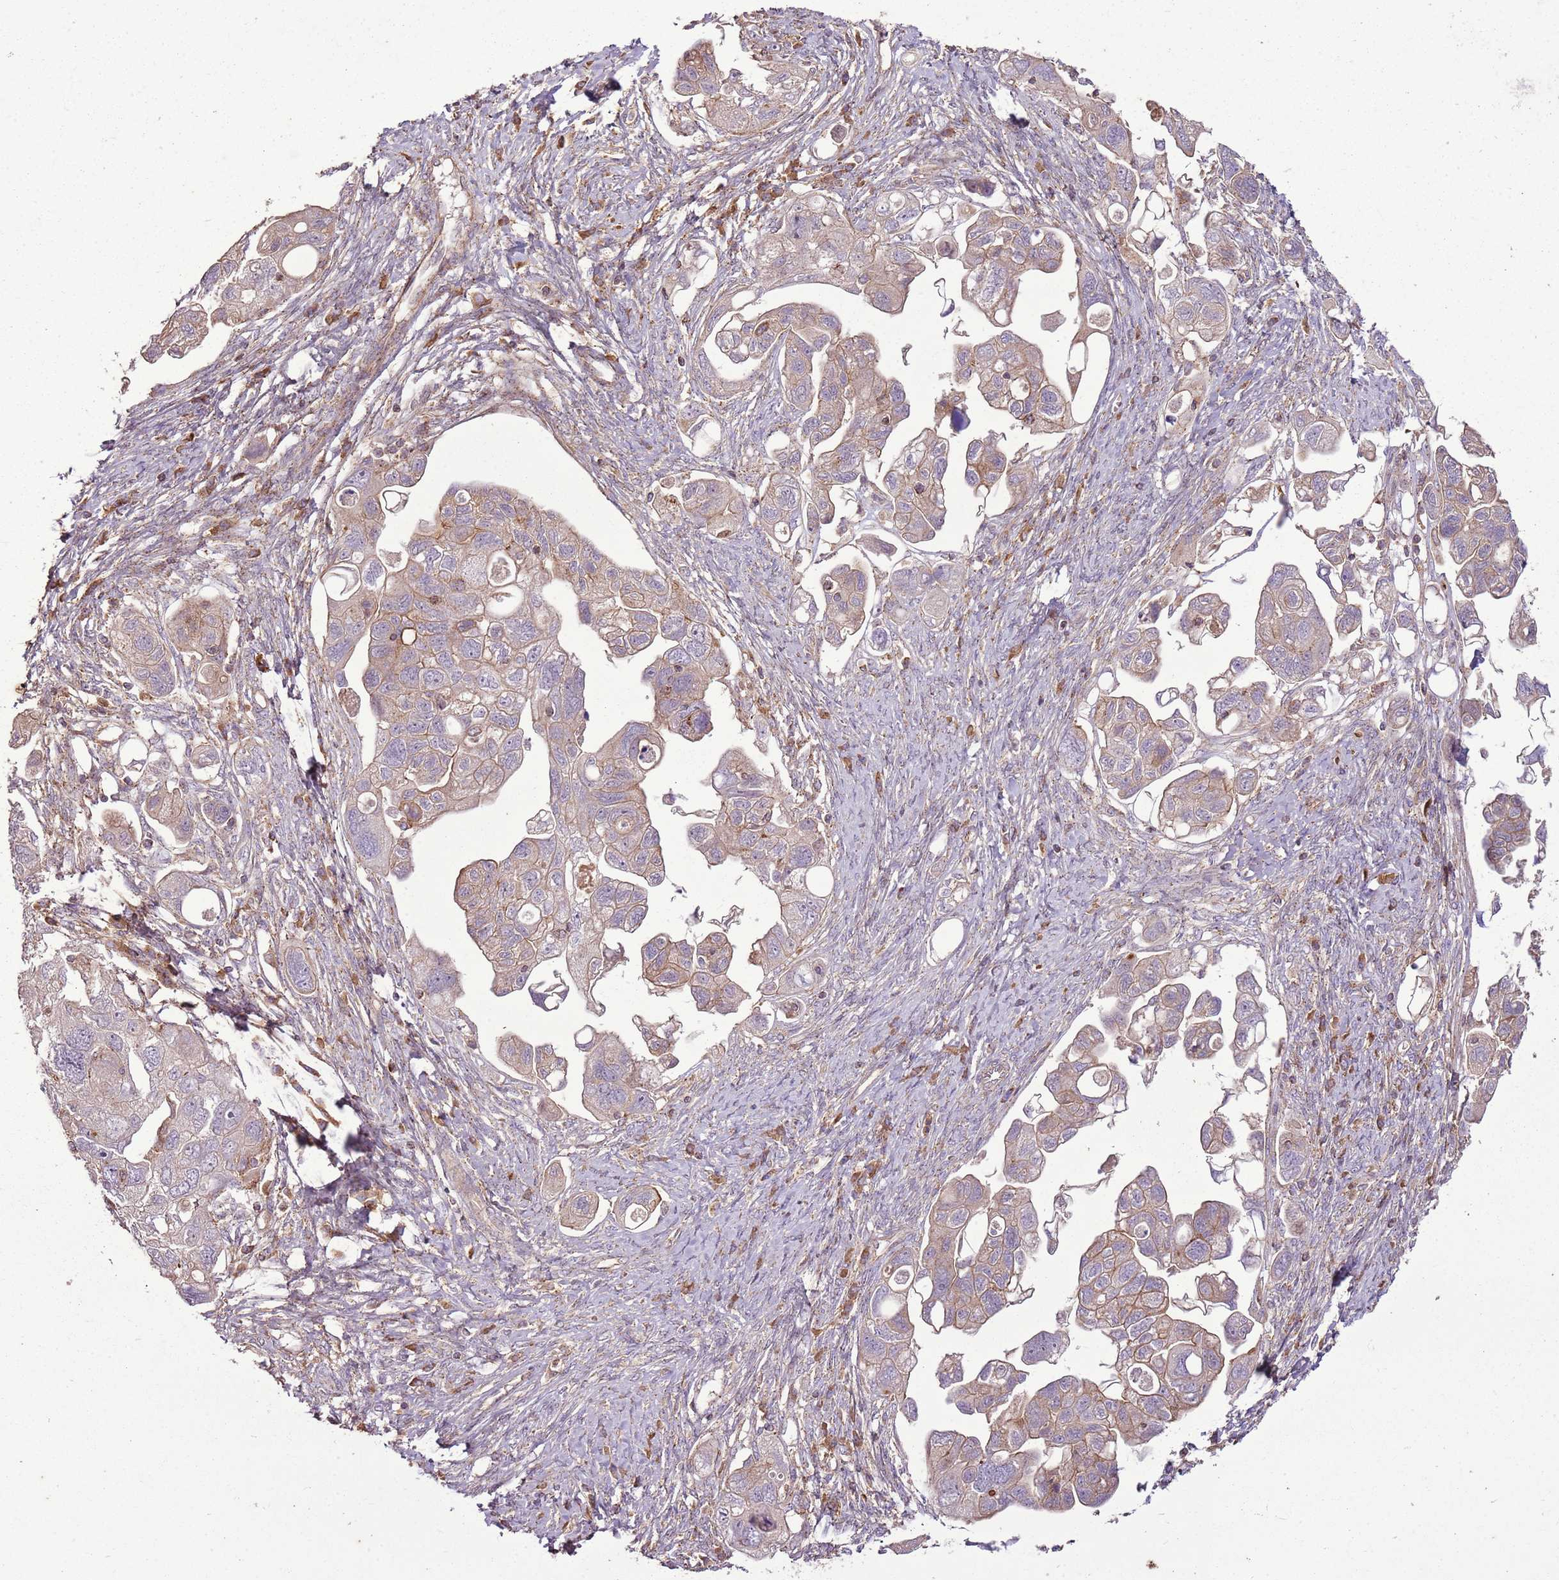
{"staining": {"intensity": "weak", "quantity": "25%-75%", "location": "cytoplasmic/membranous"}, "tissue": "ovarian cancer", "cell_type": "Tumor cells", "image_type": "cancer", "snomed": [{"axis": "morphology", "description": "Carcinoma, NOS"}, {"axis": "morphology", "description": "Cystadenocarcinoma, serous, NOS"}, {"axis": "topography", "description": "Ovary"}], "caption": "DAB (3,3'-diaminobenzidine) immunohistochemical staining of human ovarian serous cystadenocarcinoma exhibits weak cytoplasmic/membranous protein expression in about 25%-75% of tumor cells.", "gene": "ANKRD24", "patient": {"sex": "female", "age": 69}}